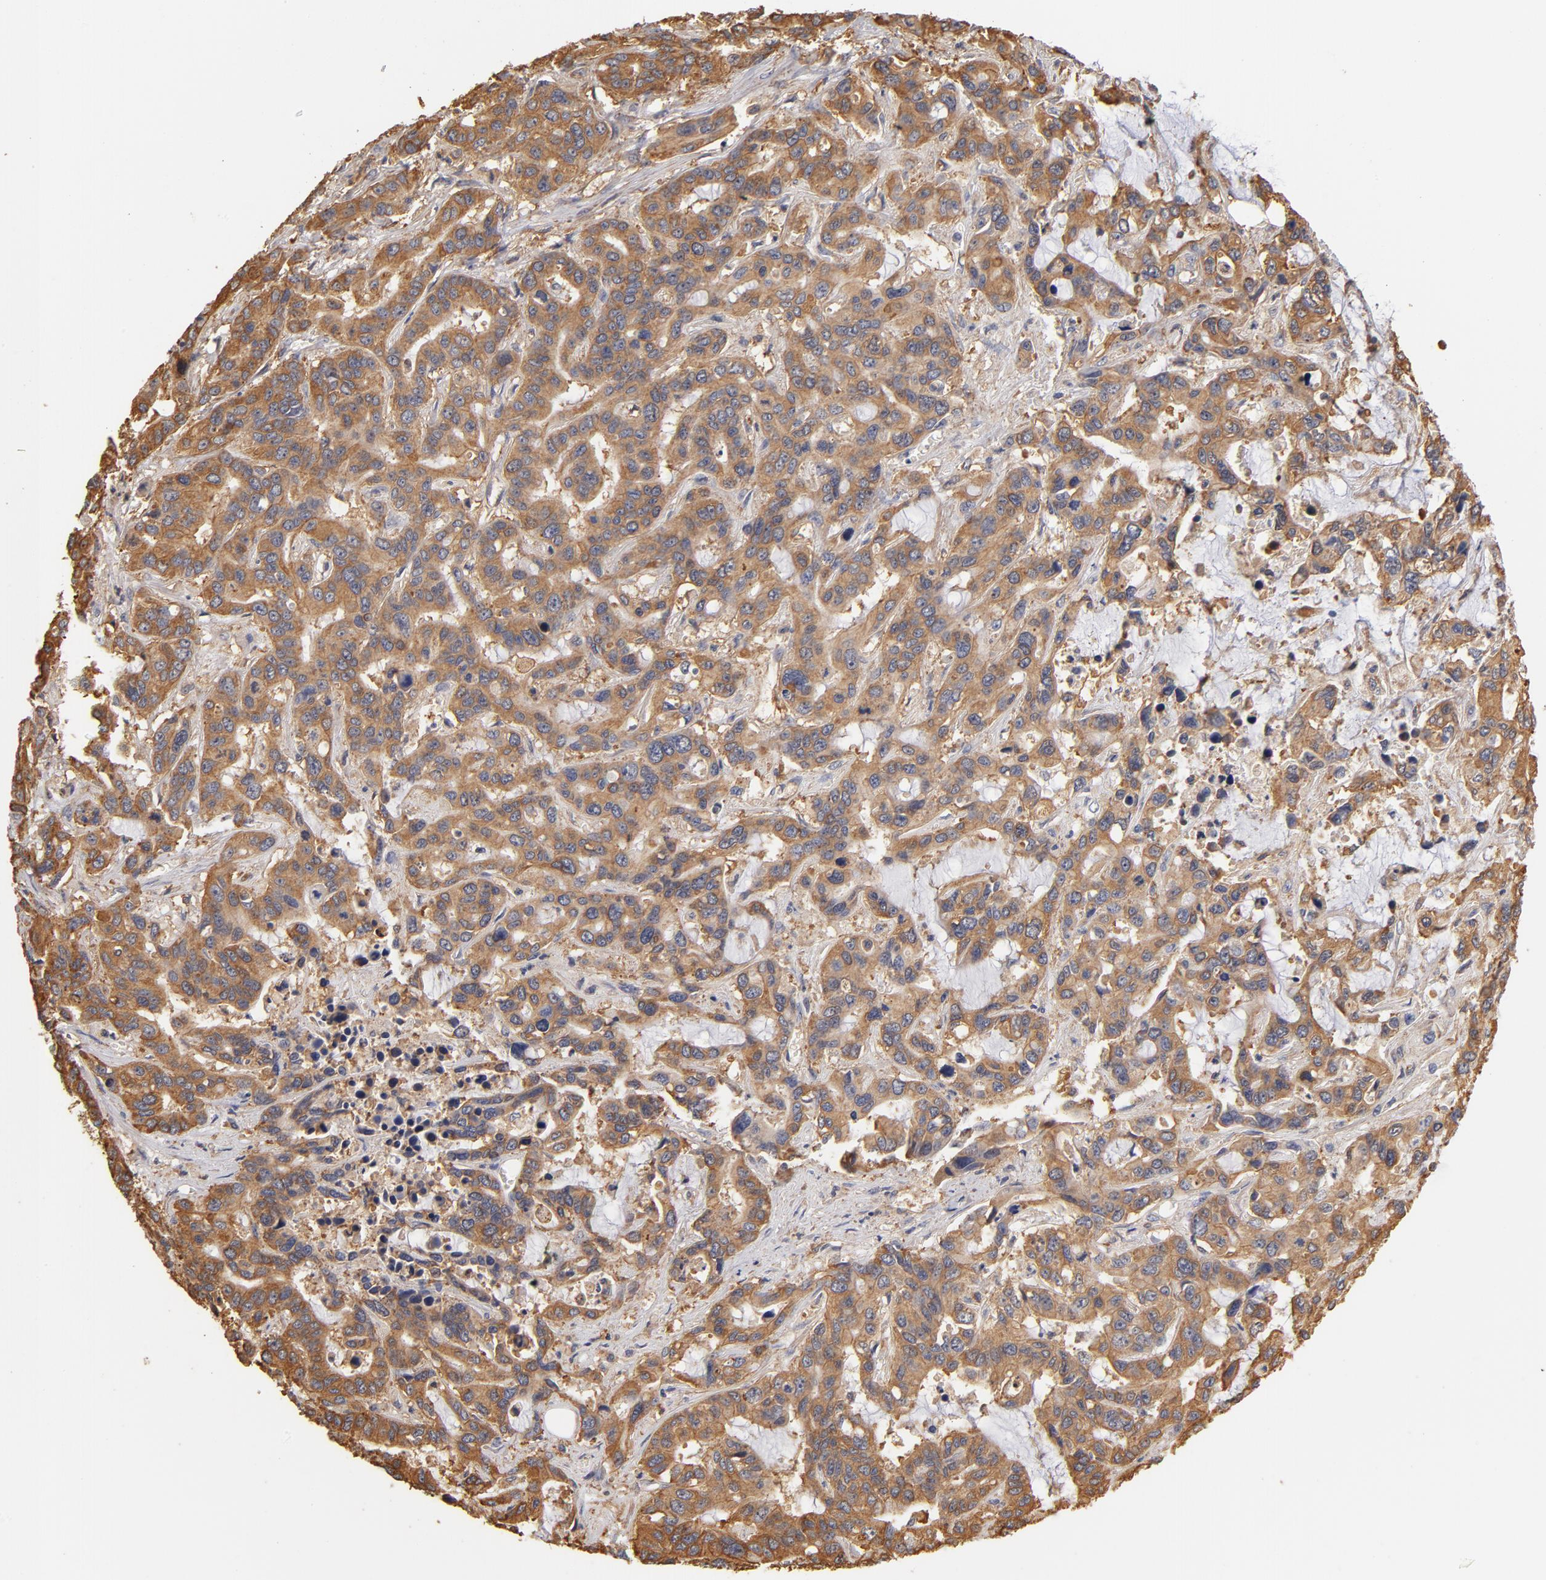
{"staining": {"intensity": "strong", "quantity": ">75%", "location": "cytoplasmic/membranous"}, "tissue": "liver cancer", "cell_type": "Tumor cells", "image_type": "cancer", "snomed": [{"axis": "morphology", "description": "Cholangiocarcinoma"}, {"axis": "topography", "description": "Liver"}], "caption": "Strong cytoplasmic/membranous protein expression is identified in approximately >75% of tumor cells in liver cancer. Immunohistochemistry stains the protein of interest in brown and the nuclei are stained blue.", "gene": "FCMR", "patient": {"sex": "female", "age": 65}}